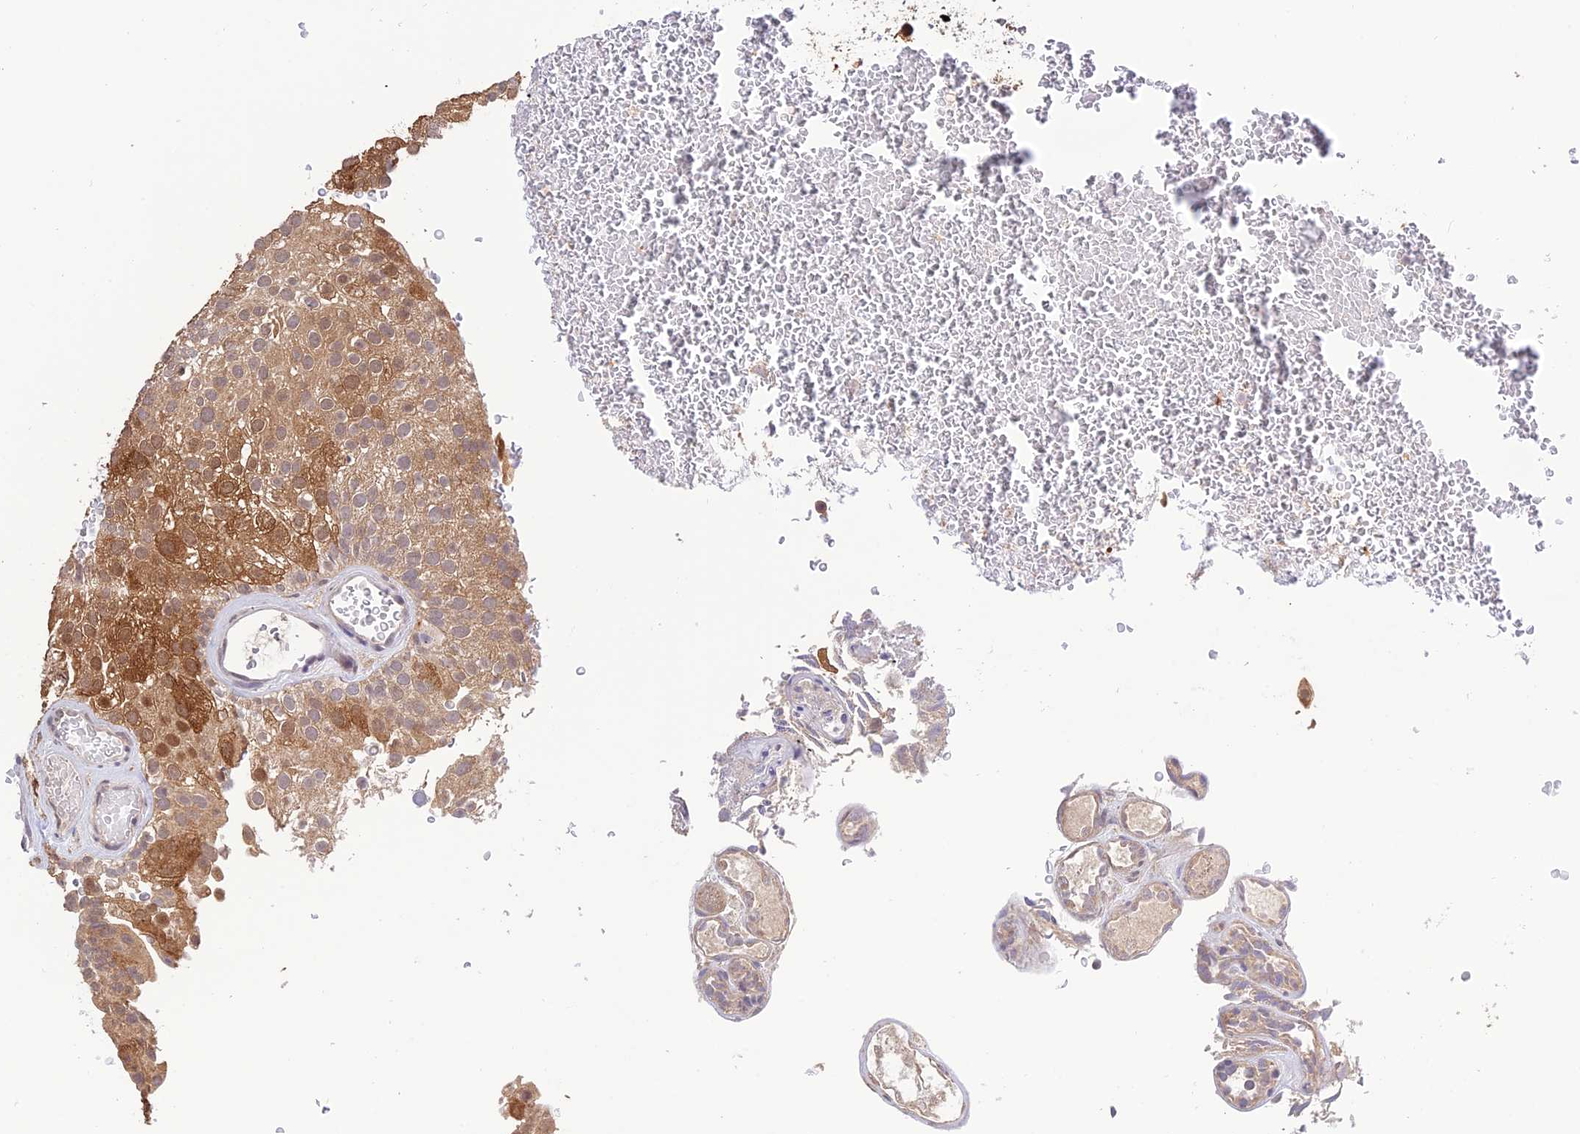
{"staining": {"intensity": "moderate", "quantity": ">75%", "location": "cytoplasmic/membranous"}, "tissue": "urothelial cancer", "cell_type": "Tumor cells", "image_type": "cancer", "snomed": [{"axis": "morphology", "description": "Urothelial carcinoma, Low grade"}, {"axis": "topography", "description": "Urinary bladder"}], "caption": "Urothelial cancer tissue demonstrates moderate cytoplasmic/membranous positivity in approximately >75% of tumor cells, visualized by immunohistochemistry.", "gene": "MNS1", "patient": {"sex": "male", "age": 78}}